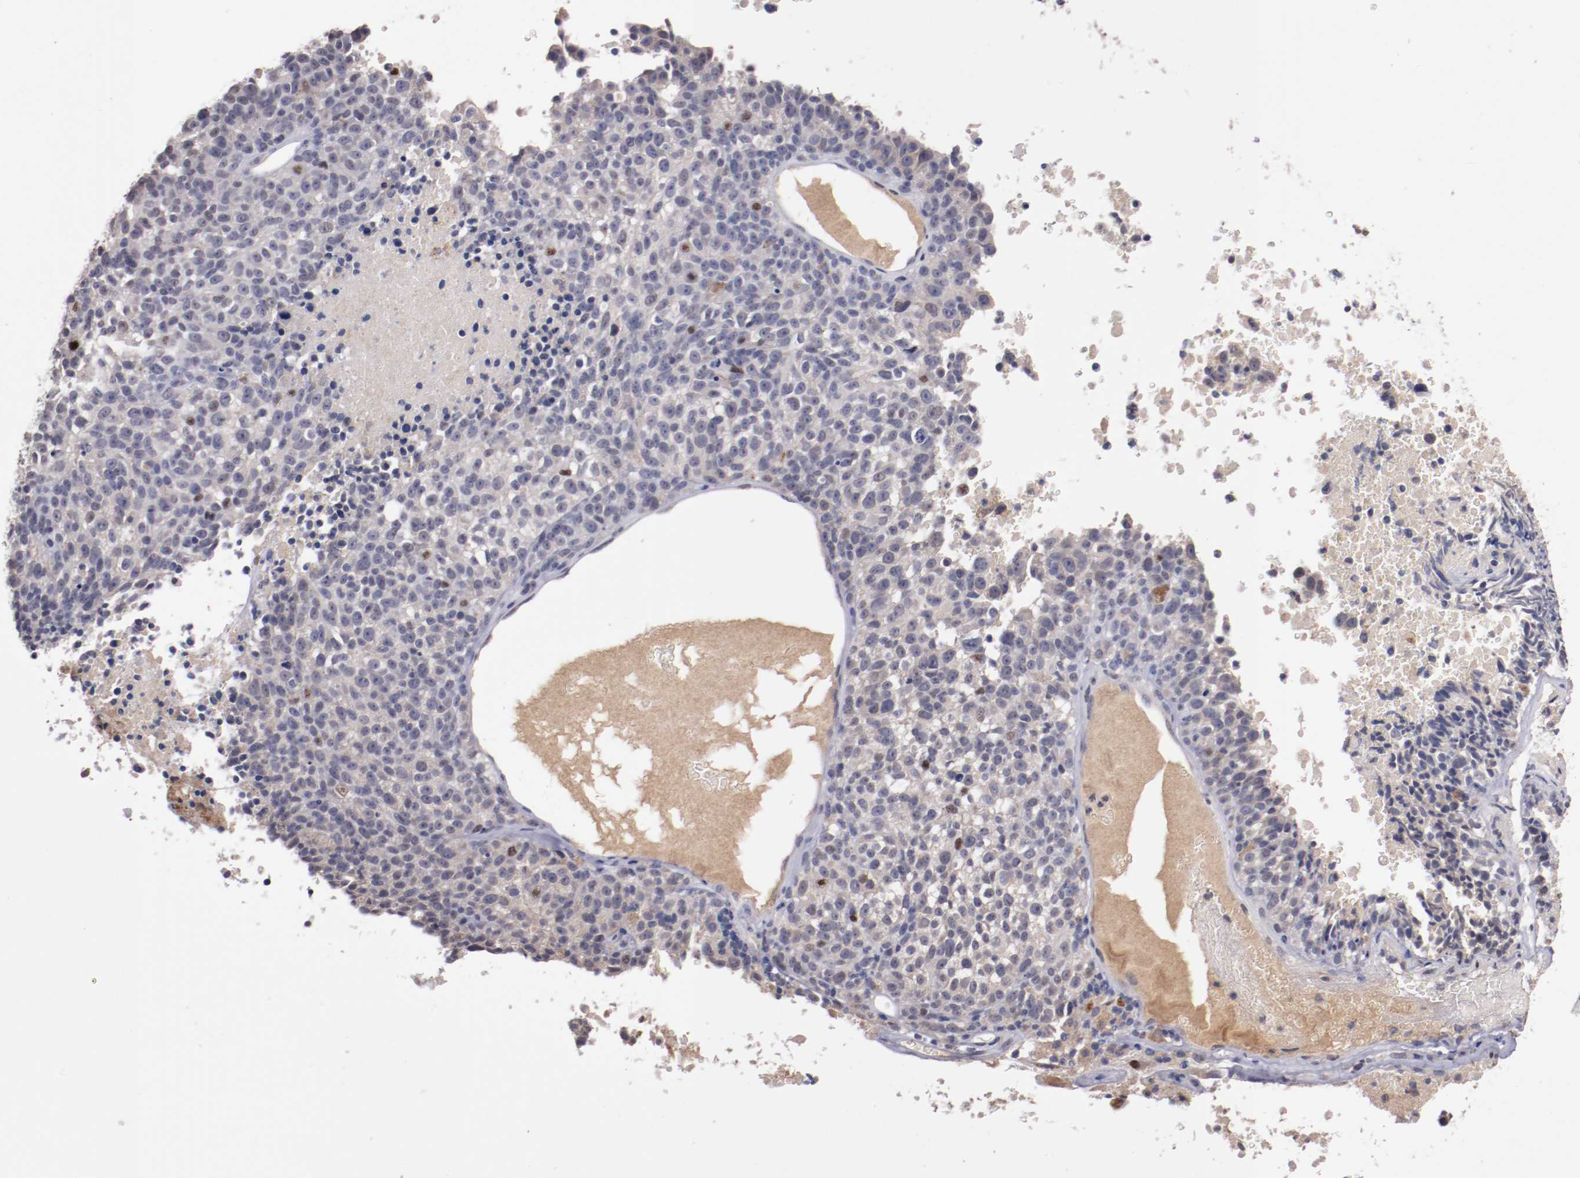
{"staining": {"intensity": "weak", "quantity": "<25%", "location": "cytoplasmic/membranous"}, "tissue": "melanoma", "cell_type": "Tumor cells", "image_type": "cancer", "snomed": [{"axis": "morphology", "description": "Malignant melanoma, Metastatic site"}, {"axis": "topography", "description": "Cerebral cortex"}], "caption": "Protein analysis of melanoma shows no significant staining in tumor cells.", "gene": "FAM81A", "patient": {"sex": "female", "age": 52}}